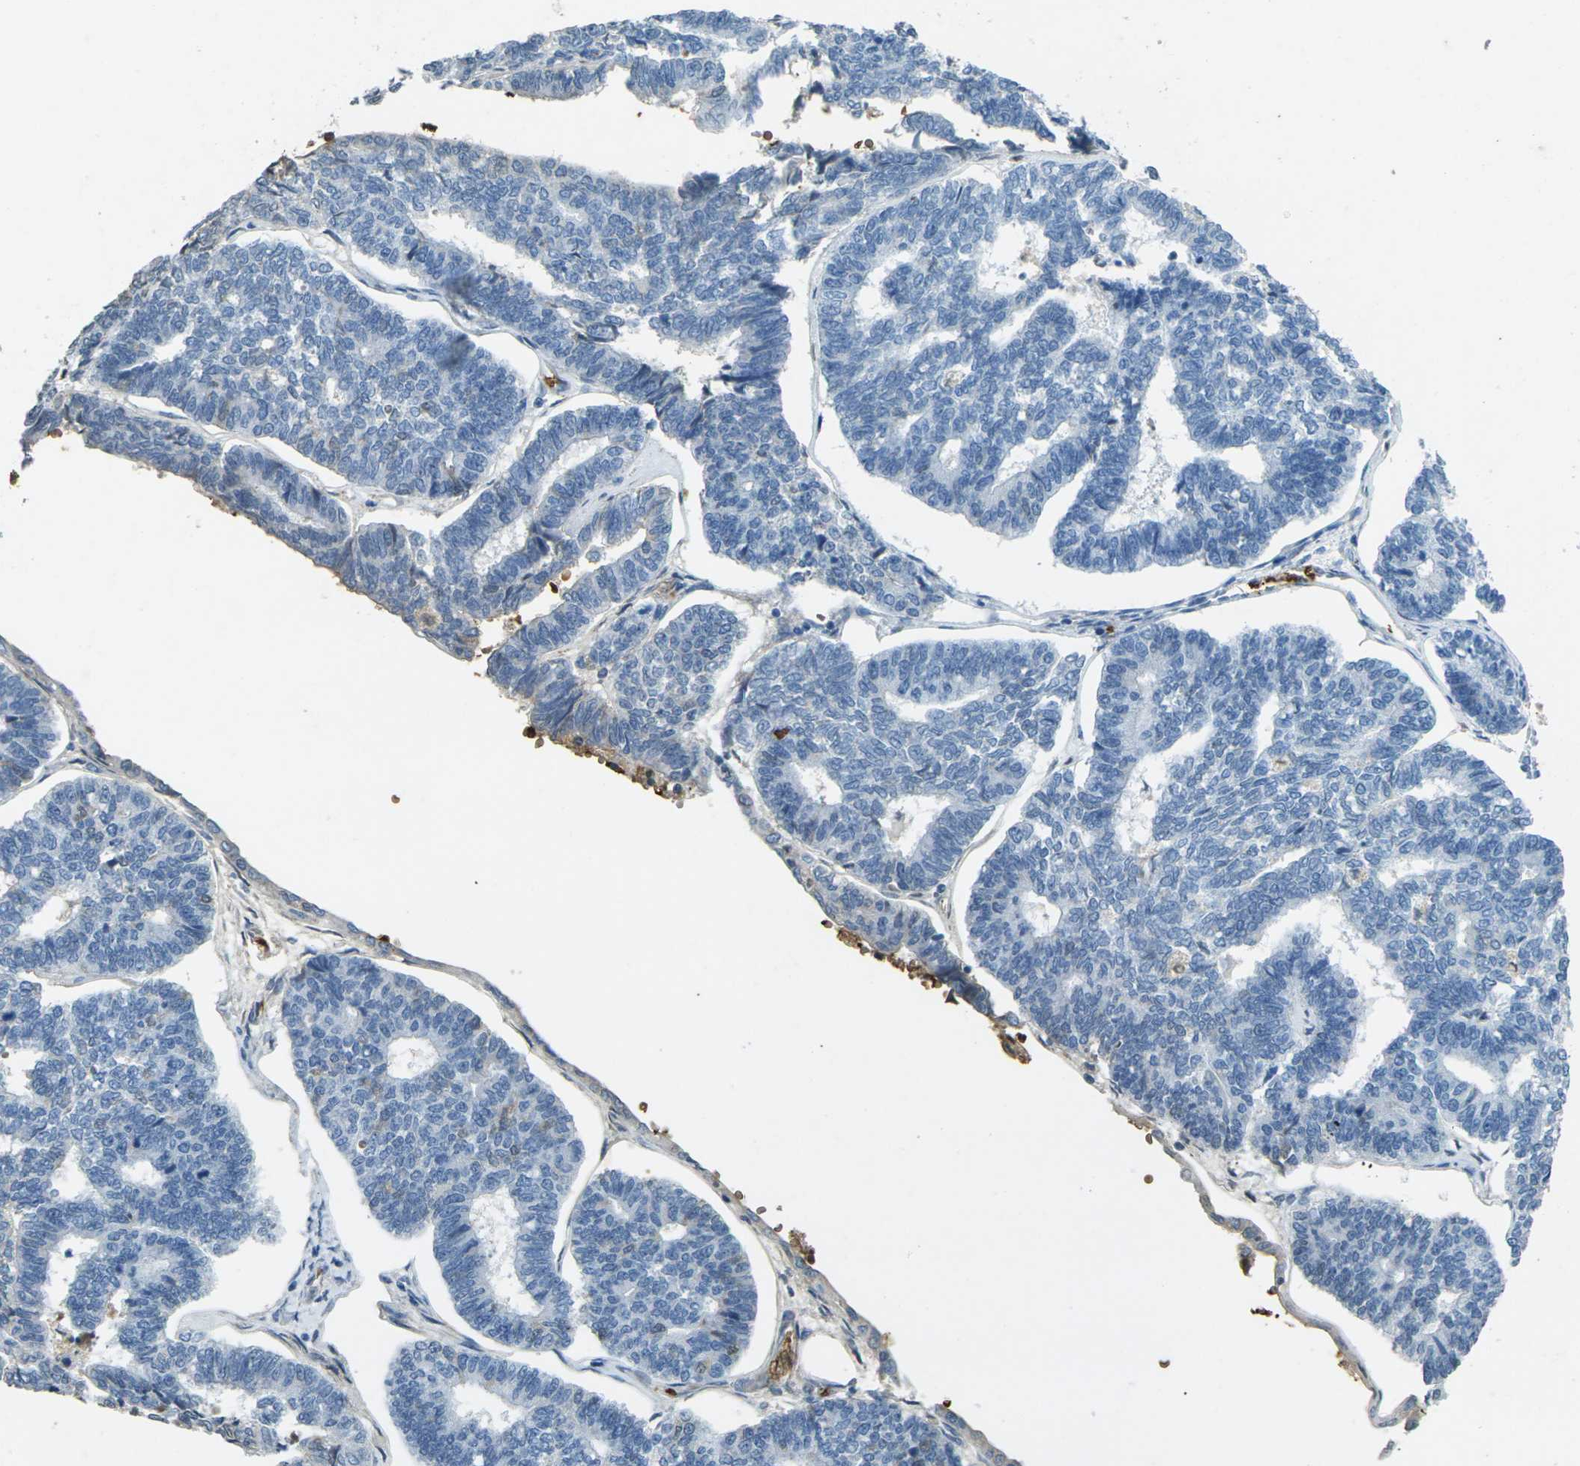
{"staining": {"intensity": "moderate", "quantity": "<25%", "location": "cytoplasmic/membranous"}, "tissue": "endometrial cancer", "cell_type": "Tumor cells", "image_type": "cancer", "snomed": [{"axis": "morphology", "description": "Adenocarcinoma, NOS"}, {"axis": "topography", "description": "Endometrium"}], "caption": "Moderate cytoplasmic/membranous protein positivity is appreciated in about <25% of tumor cells in endometrial cancer. The protein of interest is shown in brown color, while the nuclei are stained blue.", "gene": "HBB", "patient": {"sex": "female", "age": 70}}